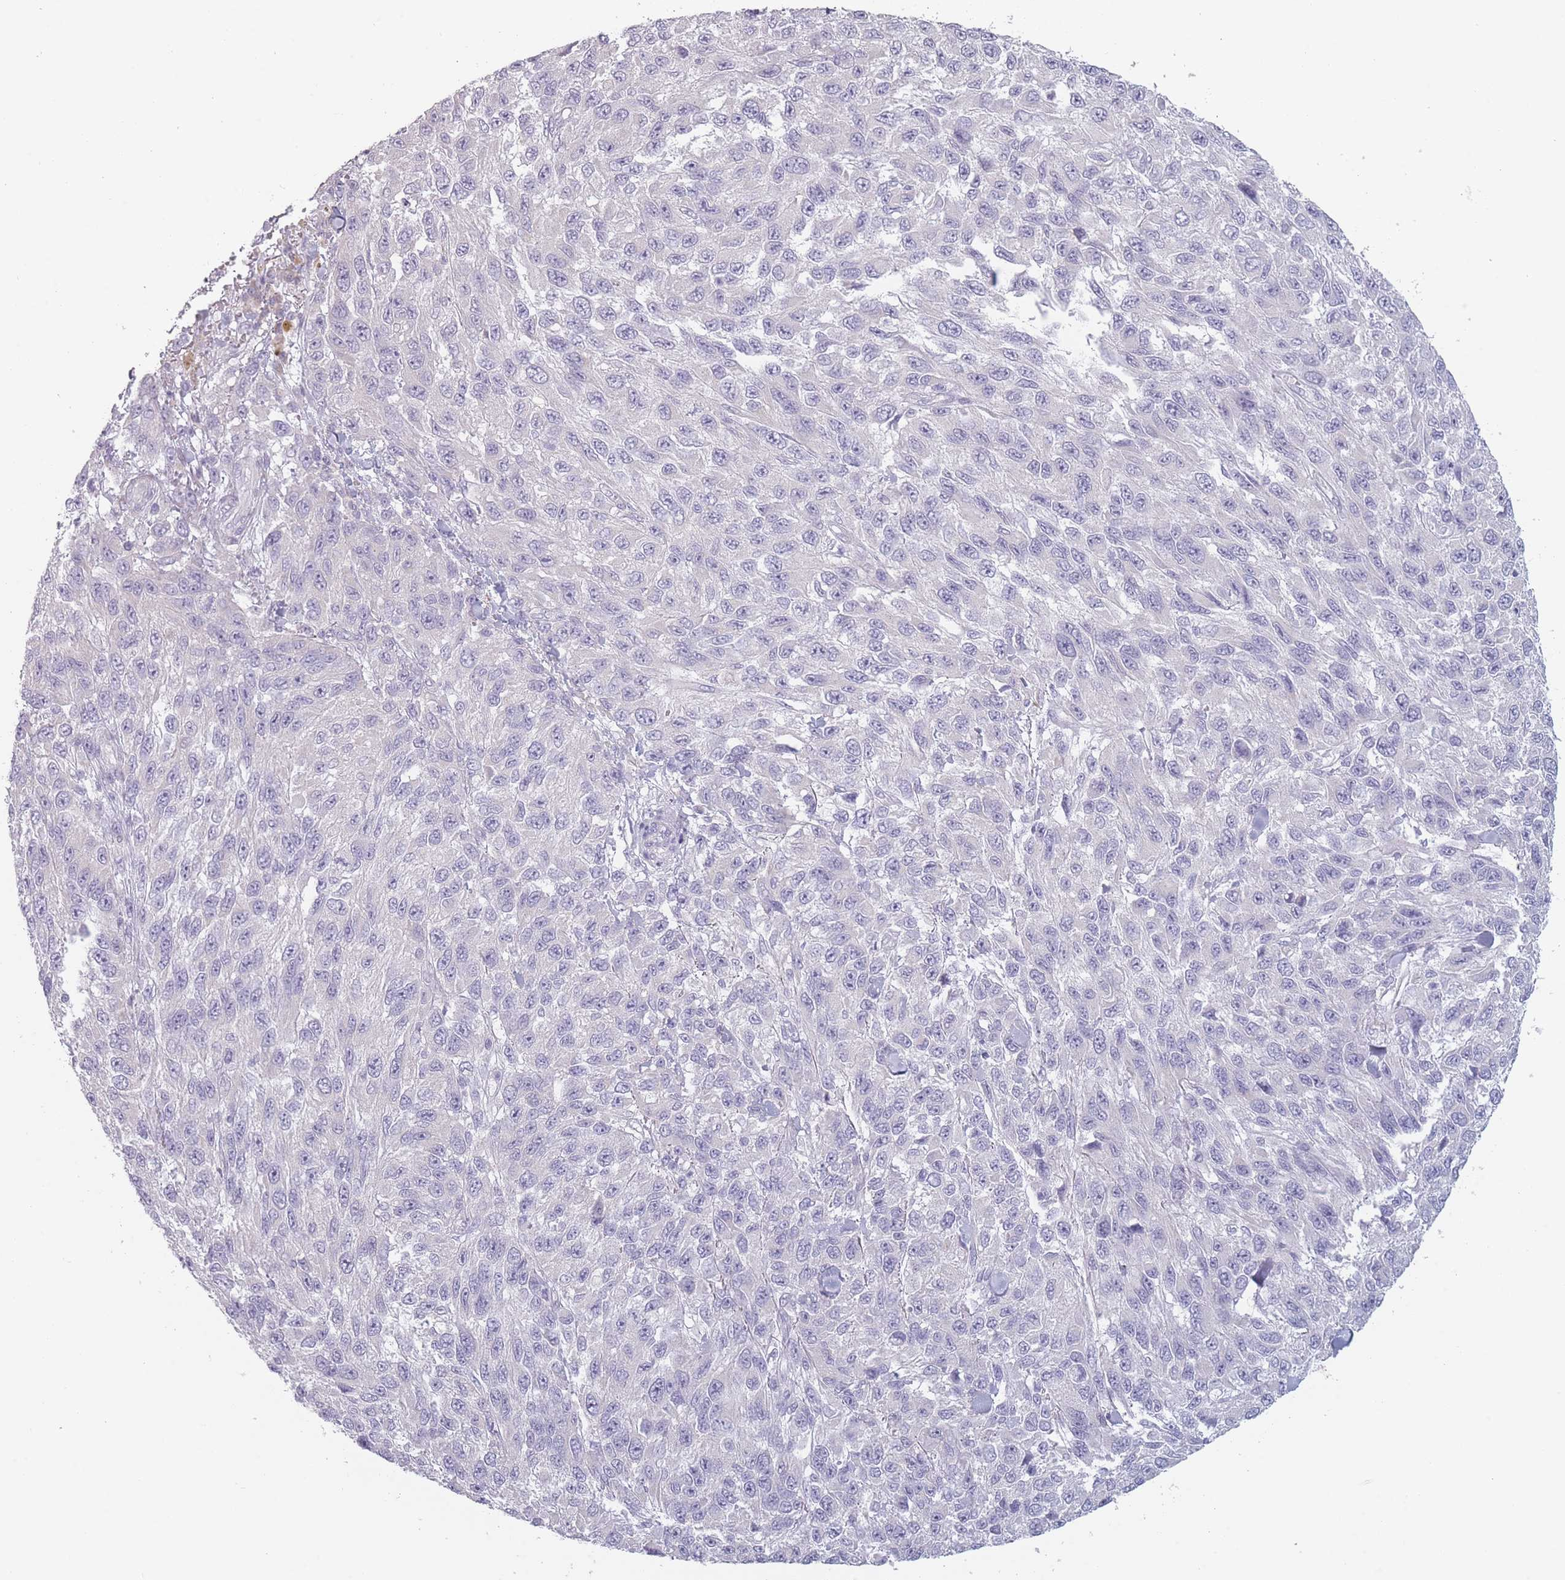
{"staining": {"intensity": "negative", "quantity": "none", "location": "none"}, "tissue": "melanoma", "cell_type": "Tumor cells", "image_type": "cancer", "snomed": [{"axis": "morphology", "description": "Malignant melanoma, NOS"}, {"axis": "topography", "description": "Skin"}], "caption": "The image shows no significant positivity in tumor cells of malignant melanoma. Nuclei are stained in blue.", "gene": "RASL10B", "patient": {"sex": "female", "age": 96}}